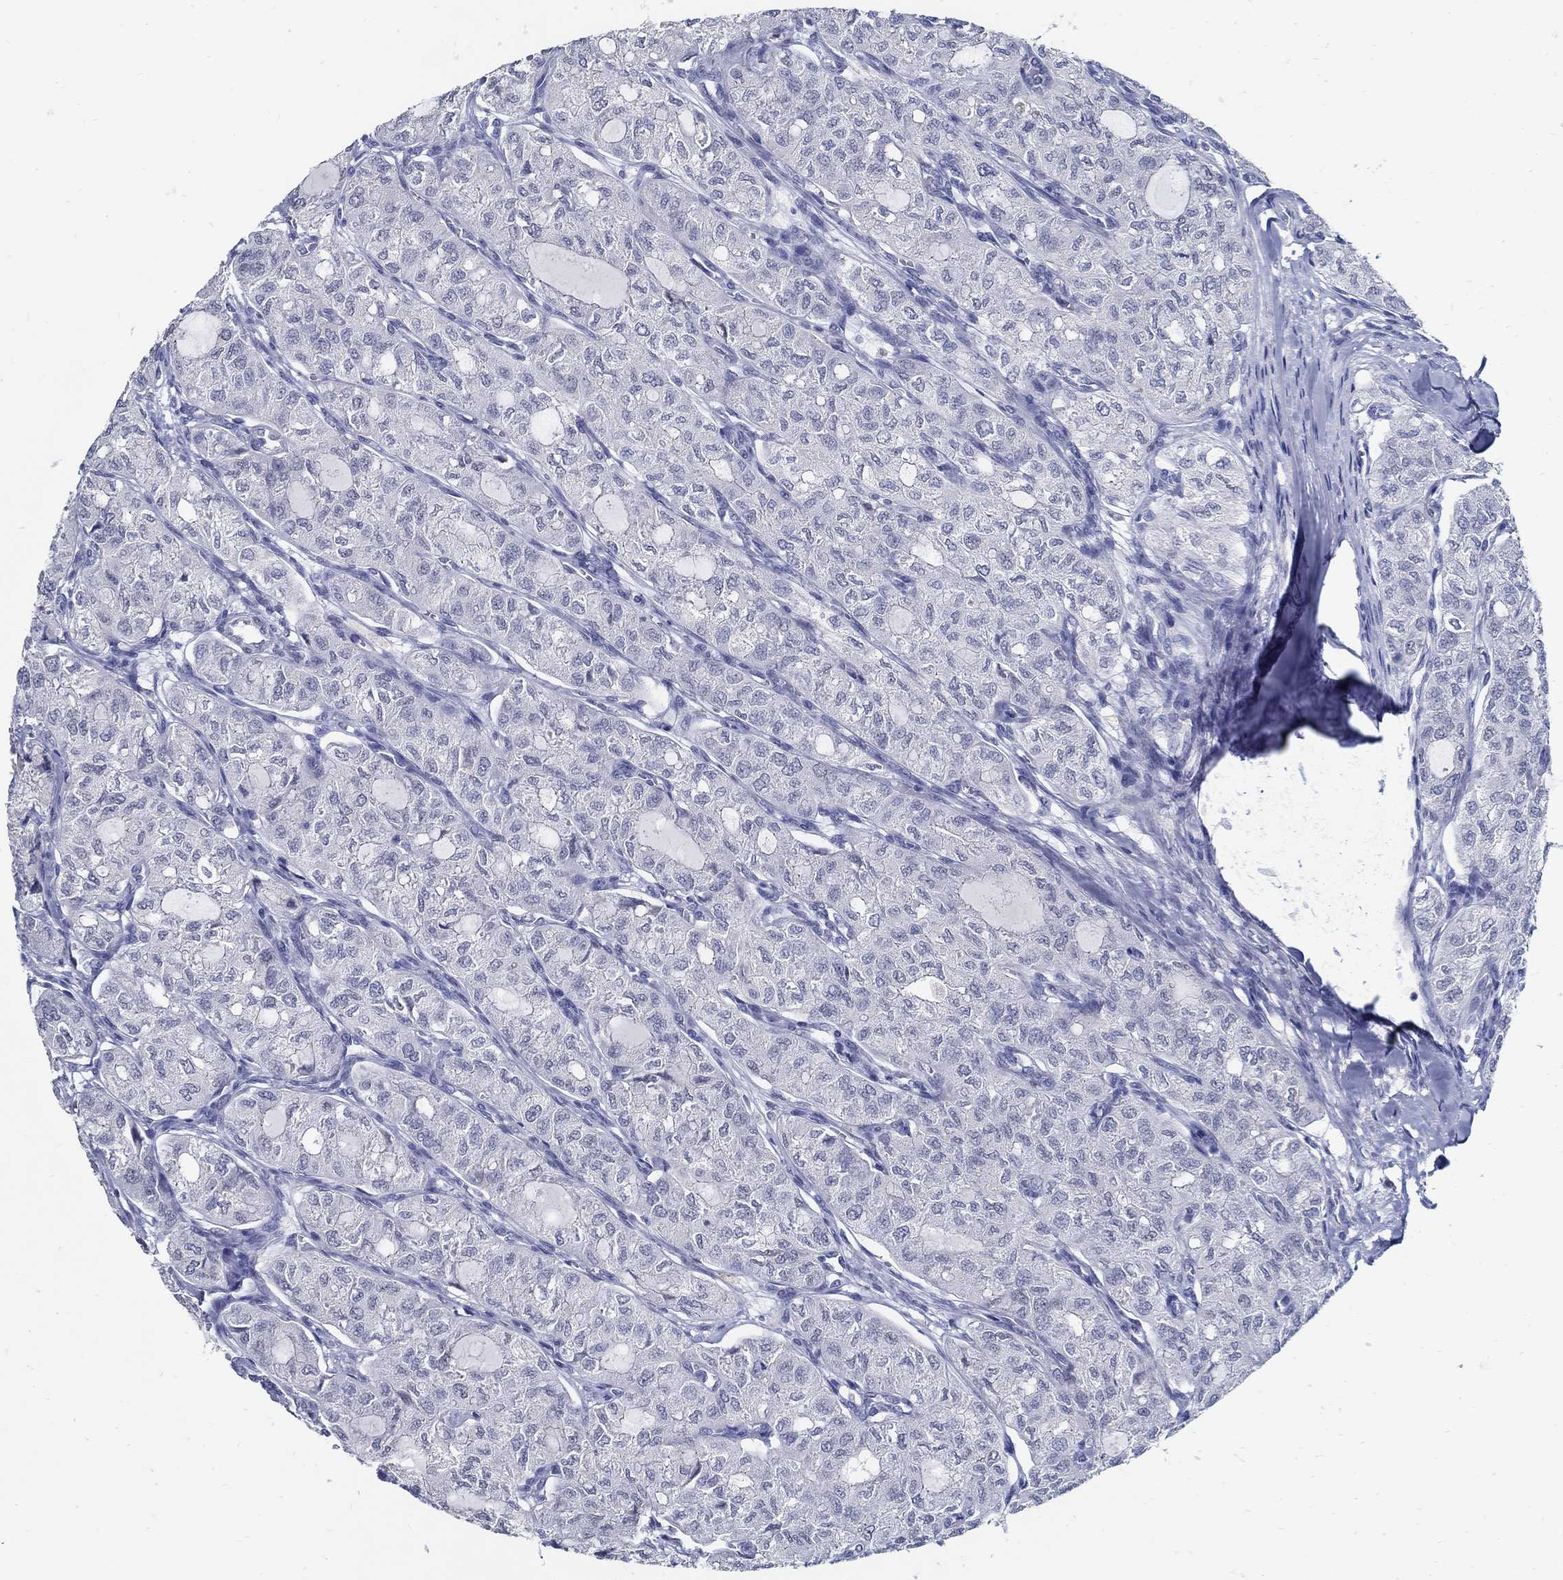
{"staining": {"intensity": "negative", "quantity": "none", "location": "none"}, "tissue": "thyroid cancer", "cell_type": "Tumor cells", "image_type": "cancer", "snomed": [{"axis": "morphology", "description": "Follicular adenoma carcinoma, NOS"}, {"axis": "topography", "description": "Thyroid gland"}], "caption": "A high-resolution image shows immunohistochemistry (IHC) staining of follicular adenoma carcinoma (thyroid), which shows no significant positivity in tumor cells.", "gene": "USP29", "patient": {"sex": "male", "age": 75}}